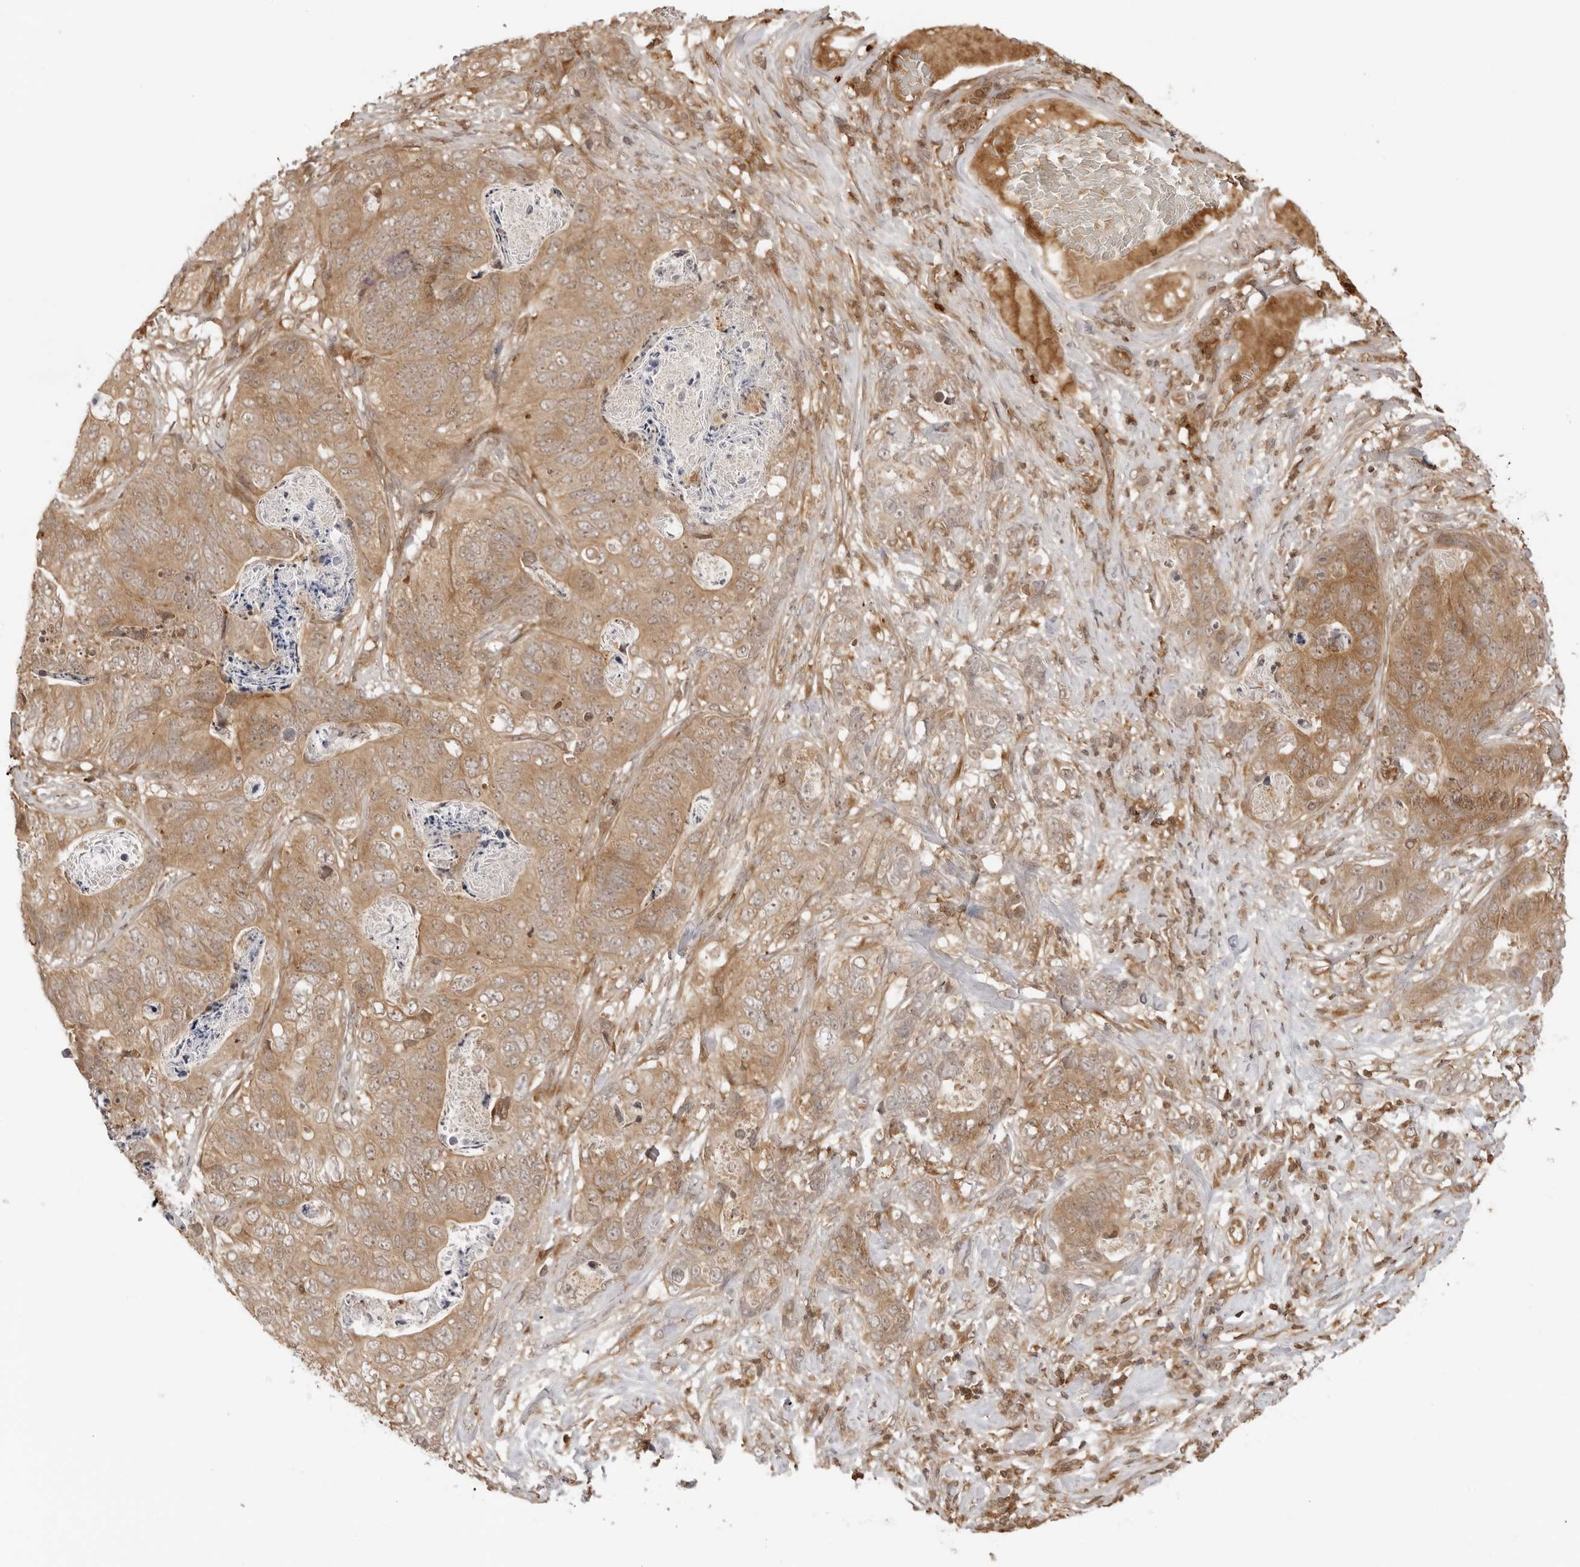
{"staining": {"intensity": "moderate", "quantity": ">75%", "location": "cytoplasmic/membranous,nuclear"}, "tissue": "stomach cancer", "cell_type": "Tumor cells", "image_type": "cancer", "snomed": [{"axis": "morphology", "description": "Normal tissue, NOS"}, {"axis": "morphology", "description": "Adenocarcinoma, NOS"}, {"axis": "topography", "description": "Stomach"}], "caption": "Immunohistochemistry (IHC) image of neoplastic tissue: adenocarcinoma (stomach) stained using IHC shows medium levels of moderate protein expression localized specifically in the cytoplasmic/membranous and nuclear of tumor cells, appearing as a cytoplasmic/membranous and nuclear brown color.", "gene": "IKBKE", "patient": {"sex": "female", "age": 89}}